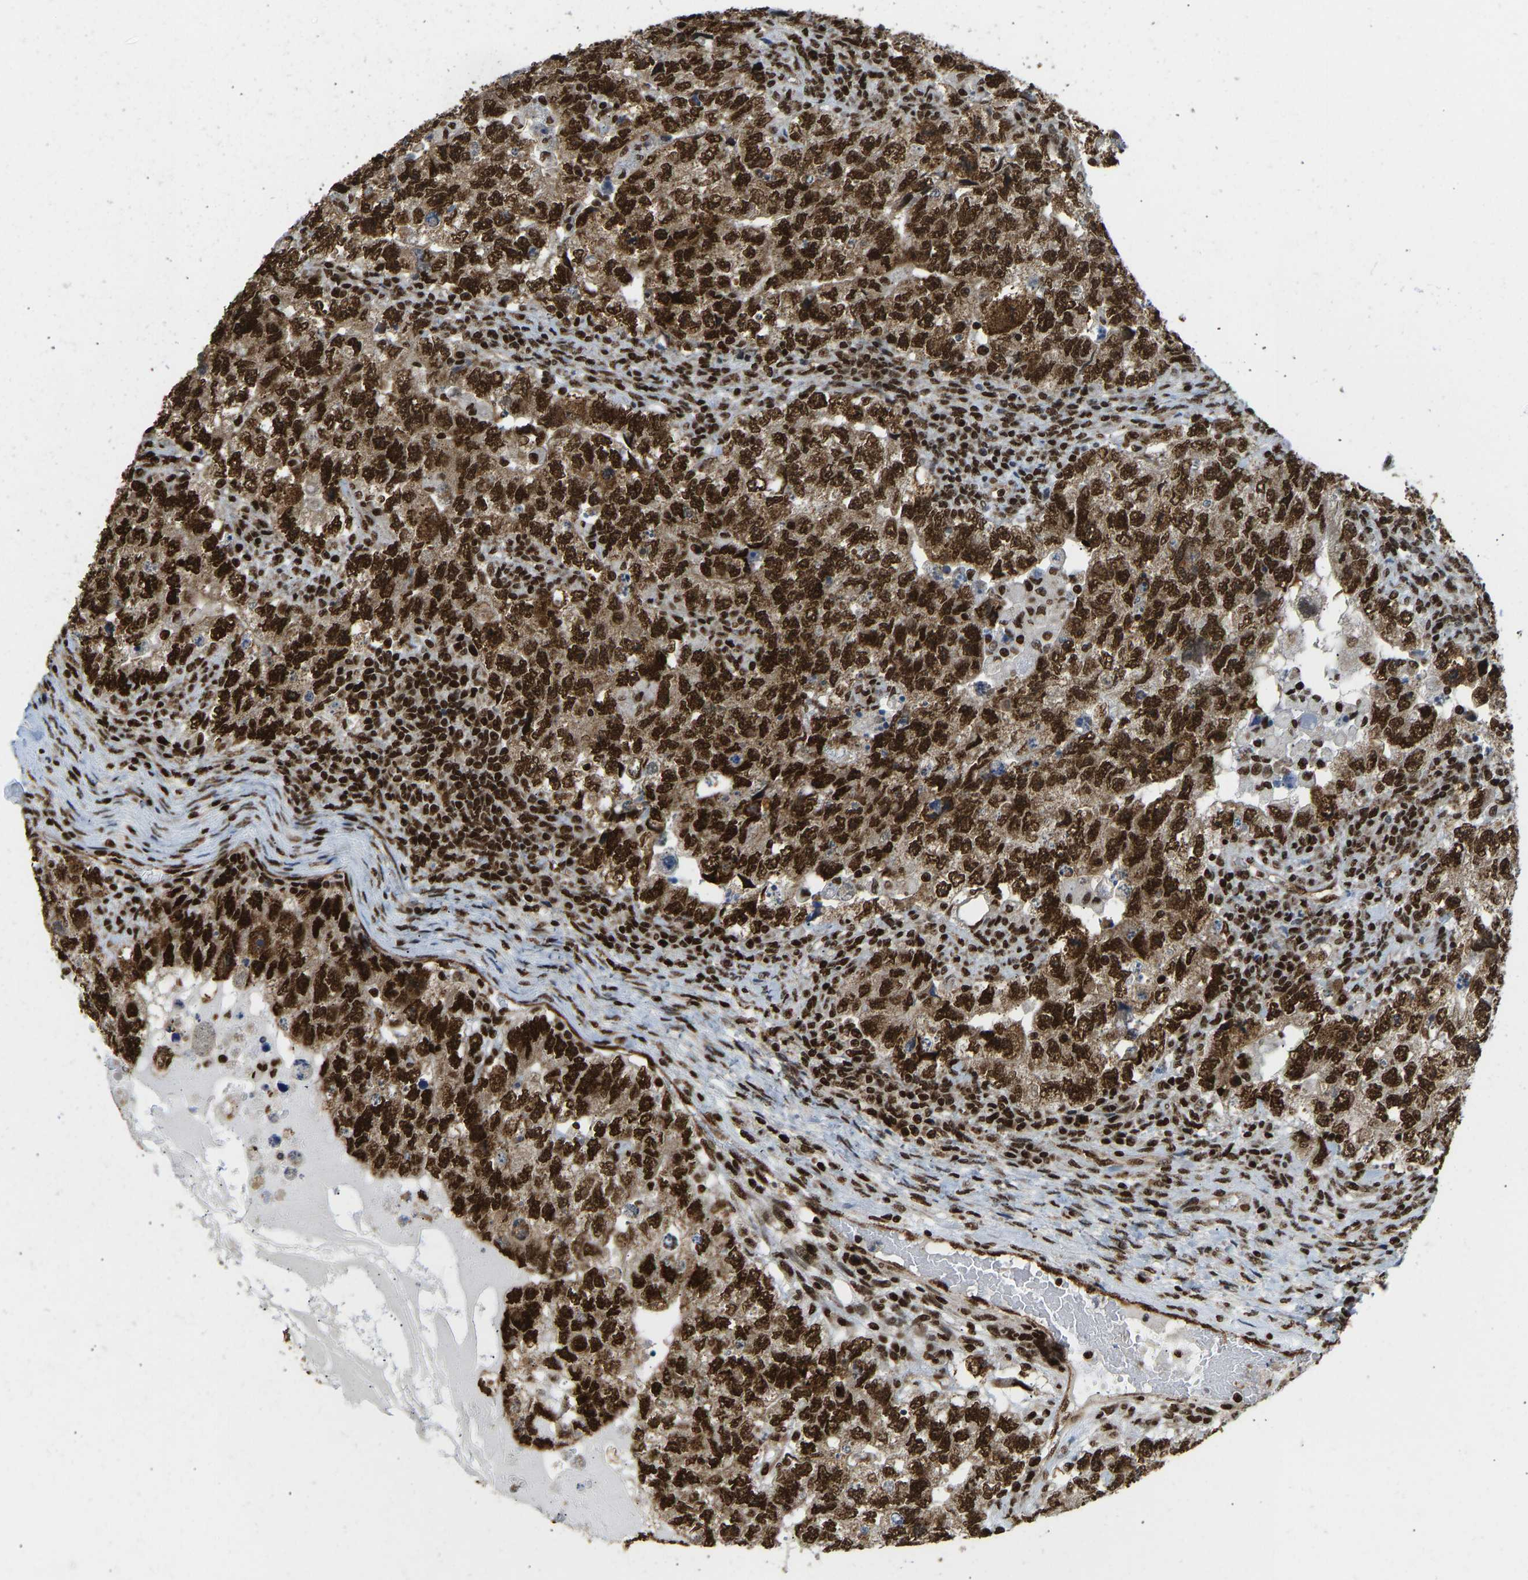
{"staining": {"intensity": "strong", "quantity": ">75%", "location": "cytoplasmic/membranous,nuclear"}, "tissue": "testis cancer", "cell_type": "Tumor cells", "image_type": "cancer", "snomed": [{"axis": "morphology", "description": "Carcinoma, Embryonal, NOS"}, {"axis": "topography", "description": "Testis"}], "caption": "Testis embryonal carcinoma stained with immunohistochemistry (IHC) displays strong cytoplasmic/membranous and nuclear expression in approximately >75% of tumor cells. The protein of interest is shown in brown color, while the nuclei are stained blue.", "gene": "ZSCAN20", "patient": {"sex": "male", "age": 36}}